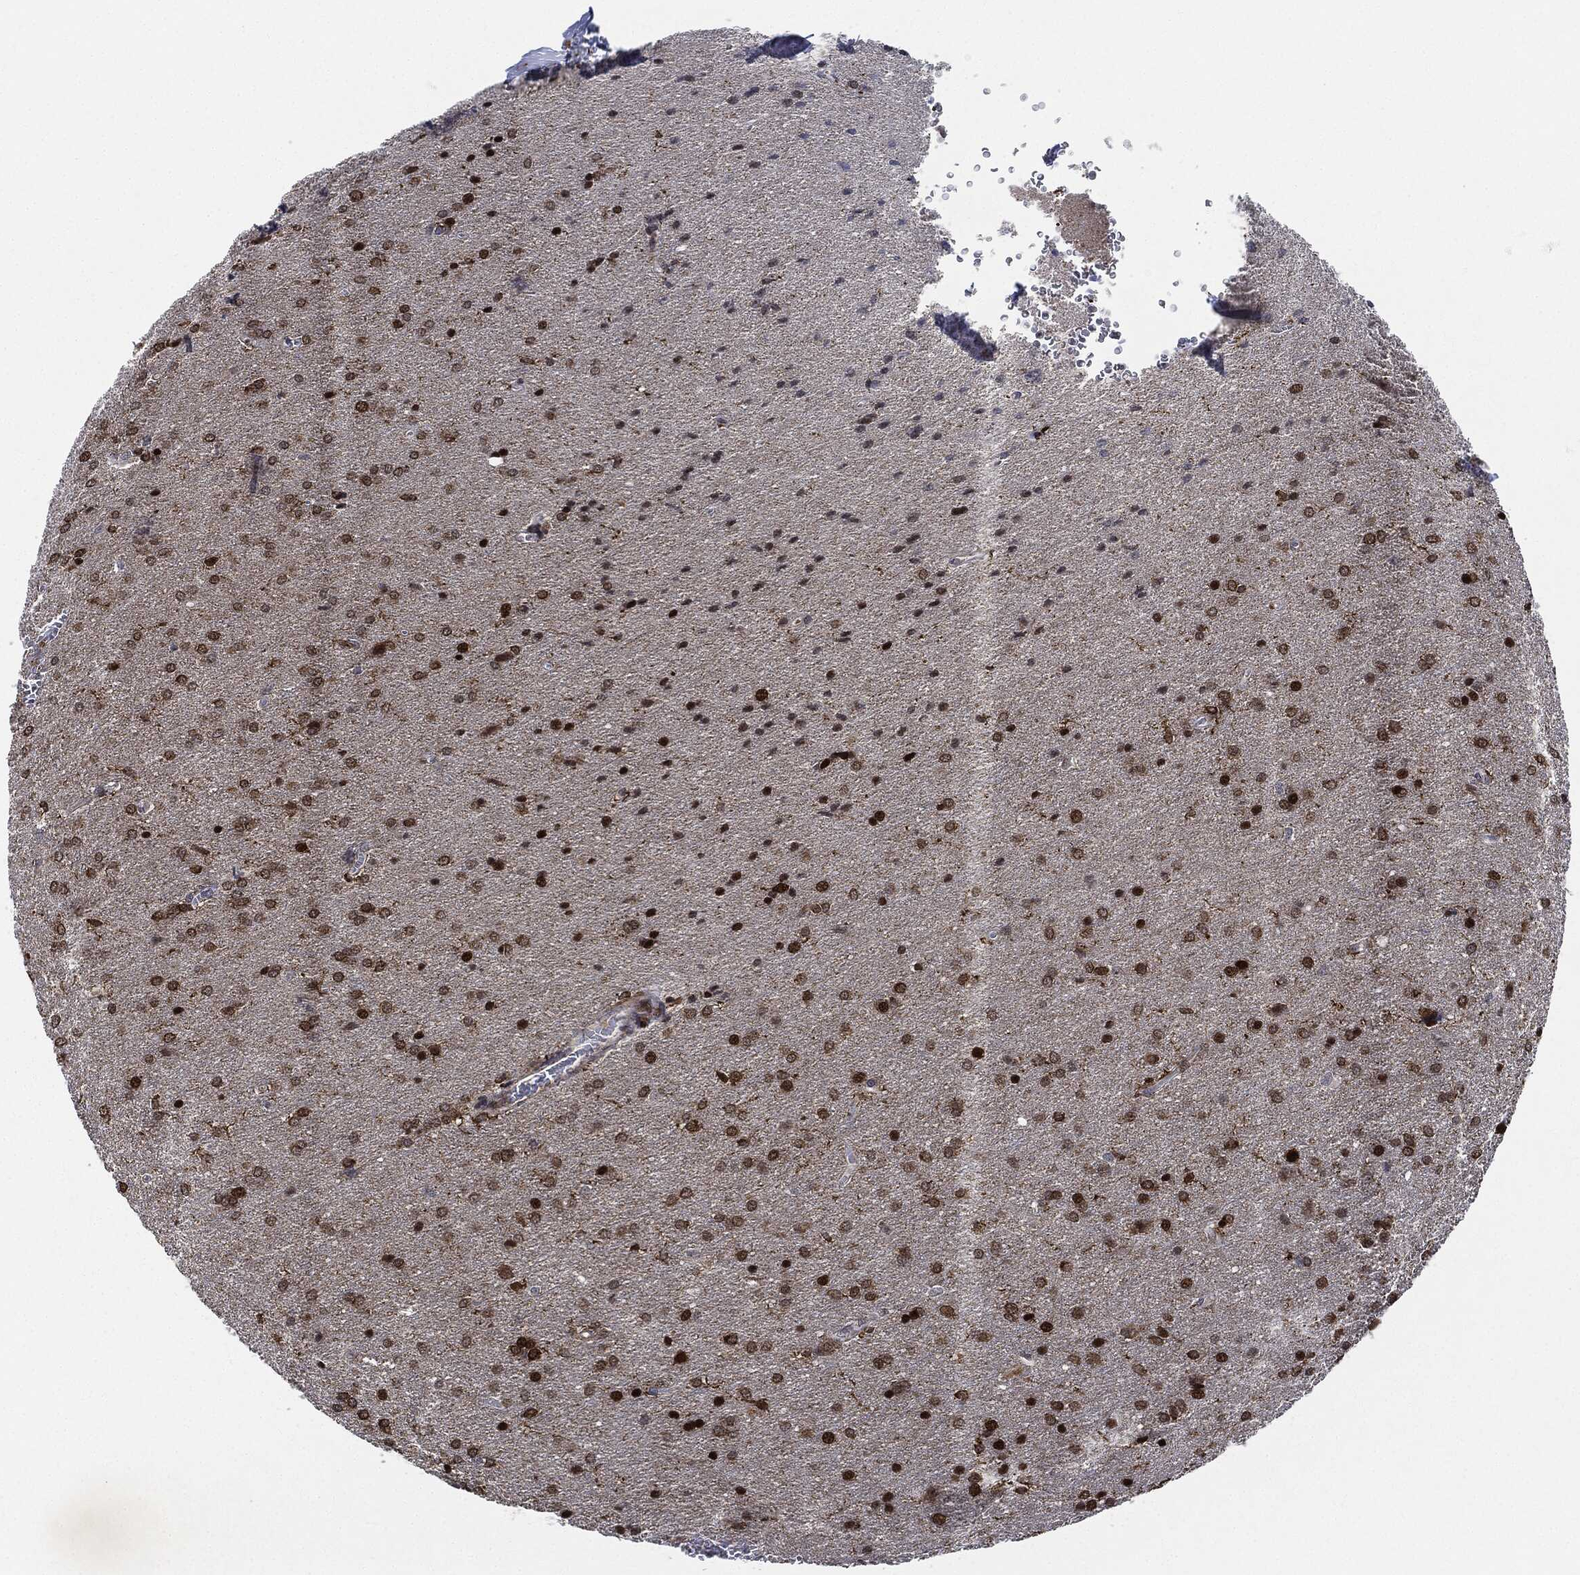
{"staining": {"intensity": "moderate", "quantity": "<25%", "location": "cytoplasmic/membranous"}, "tissue": "glioma", "cell_type": "Tumor cells", "image_type": "cancer", "snomed": [{"axis": "morphology", "description": "Glioma, malignant, Low grade"}, {"axis": "topography", "description": "Brain"}], "caption": "The photomicrograph demonstrates a brown stain indicating the presence of a protein in the cytoplasmic/membranous of tumor cells in glioma.", "gene": "NANOS3", "patient": {"sex": "female", "age": 32}}